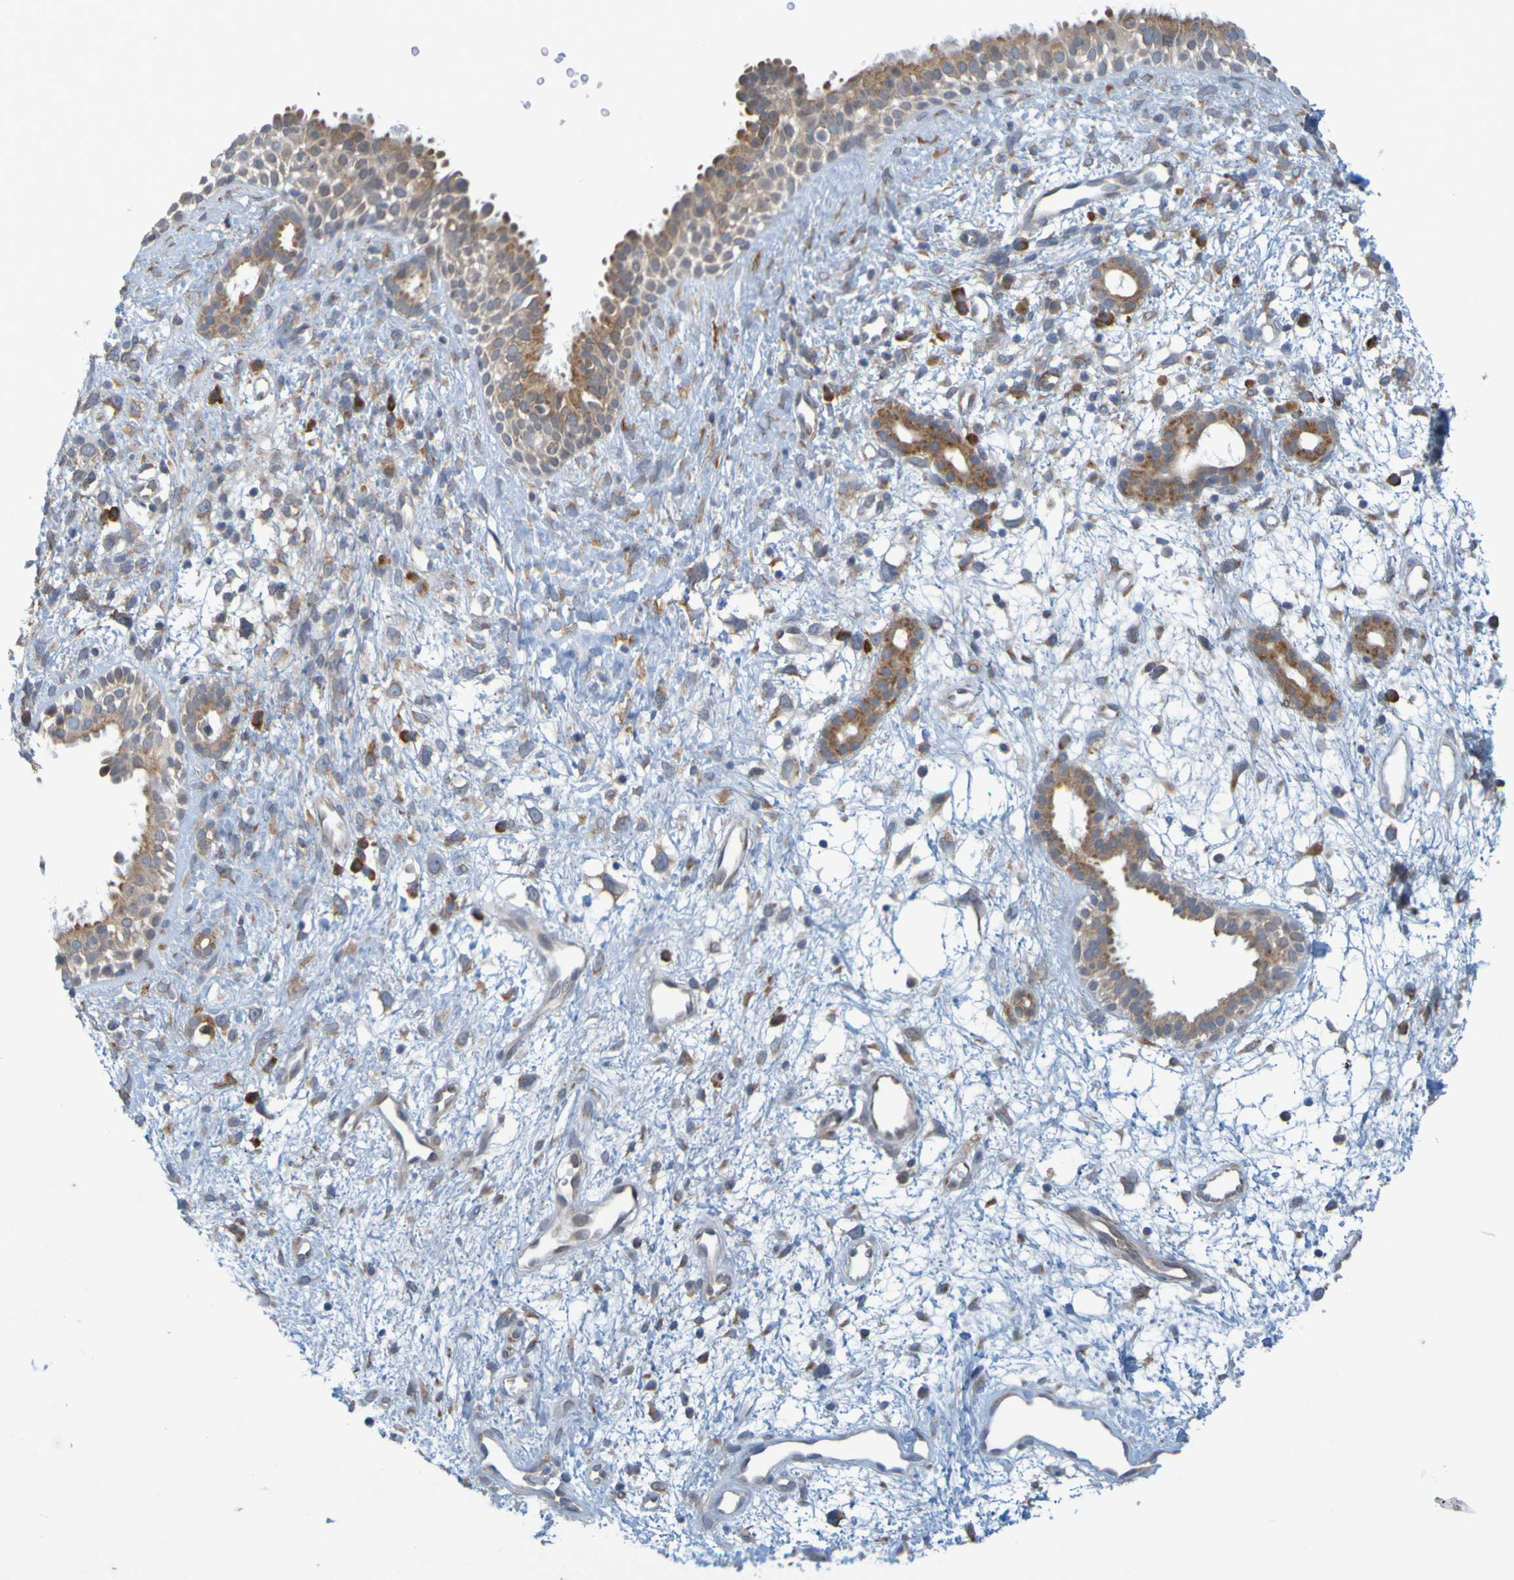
{"staining": {"intensity": "moderate", "quantity": ">75%", "location": "cytoplasmic/membranous"}, "tissue": "nasopharynx", "cell_type": "Respiratory epithelial cells", "image_type": "normal", "snomed": [{"axis": "morphology", "description": "Normal tissue, NOS"}, {"axis": "topography", "description": "Nasopharynx"}], "caption": "There is medium levels of moderate cytoplasmic/membranous positivity in respiratory epithelial cells of unremarkable nasopharynx, as demonstrated by immunohistochemical staining (brown color).", "gene": "MOGS", "patient": {"sex": "male", "age": 22}}